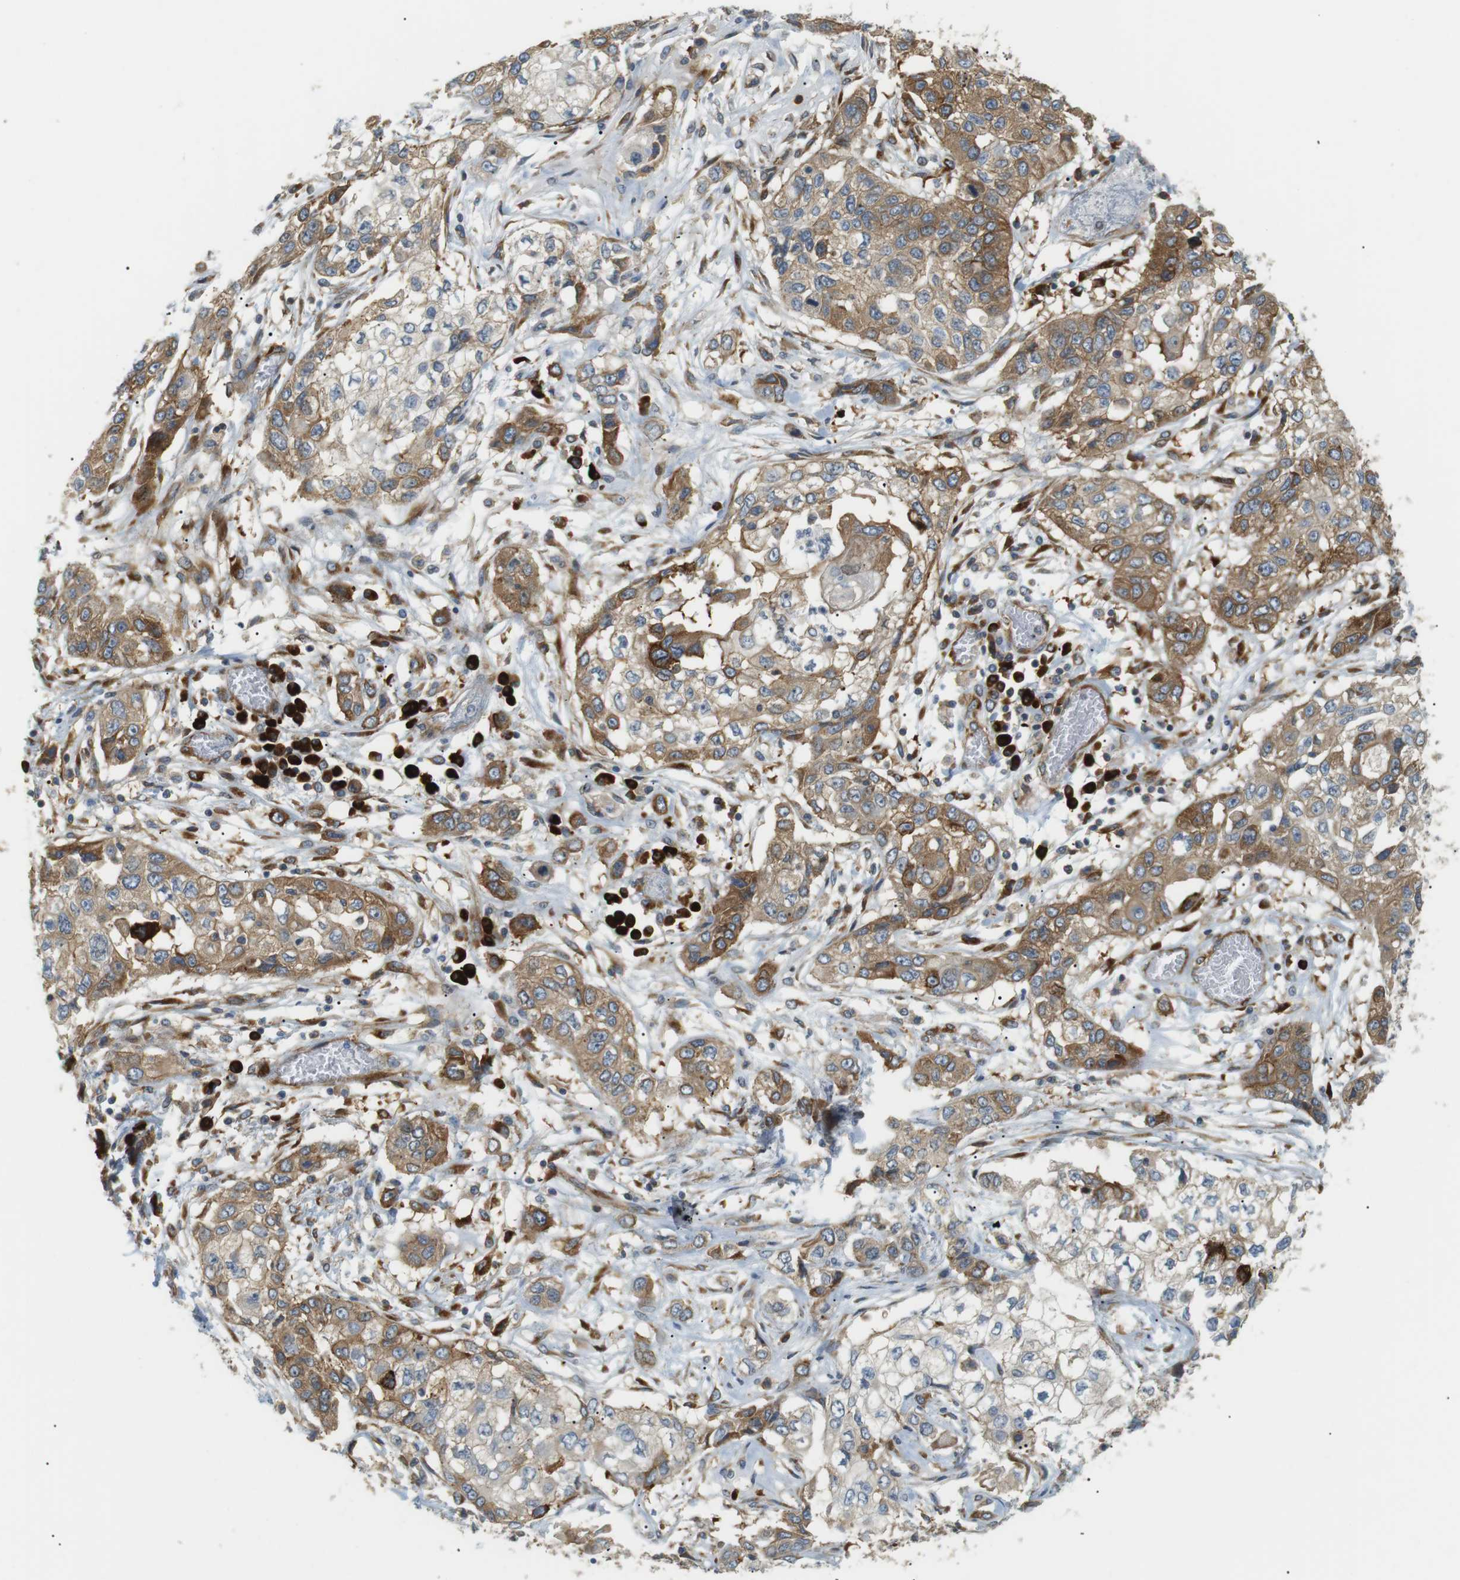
{"staining": {"intensity": "moderate", "quantity": ">75%", "location": "cytoplasmic/membranous"}, "tissue": "lung cancer", "cell_type": "Tumor cells", "image_type": "cancer", "snomed": [{"axis": "morphology", "description": "Squamous cell carcinoma, NOS"}, {"axis": "topography", "description": "Lung"}], "caption": "Human lung cancer stained for a protein (brown) demonstrates moderate cytoplasmic/membranous positive staining in approximately >75% of tumor cells.", "gene": "TMEM200A", "patient": {"sex": "male", "age": 71}}